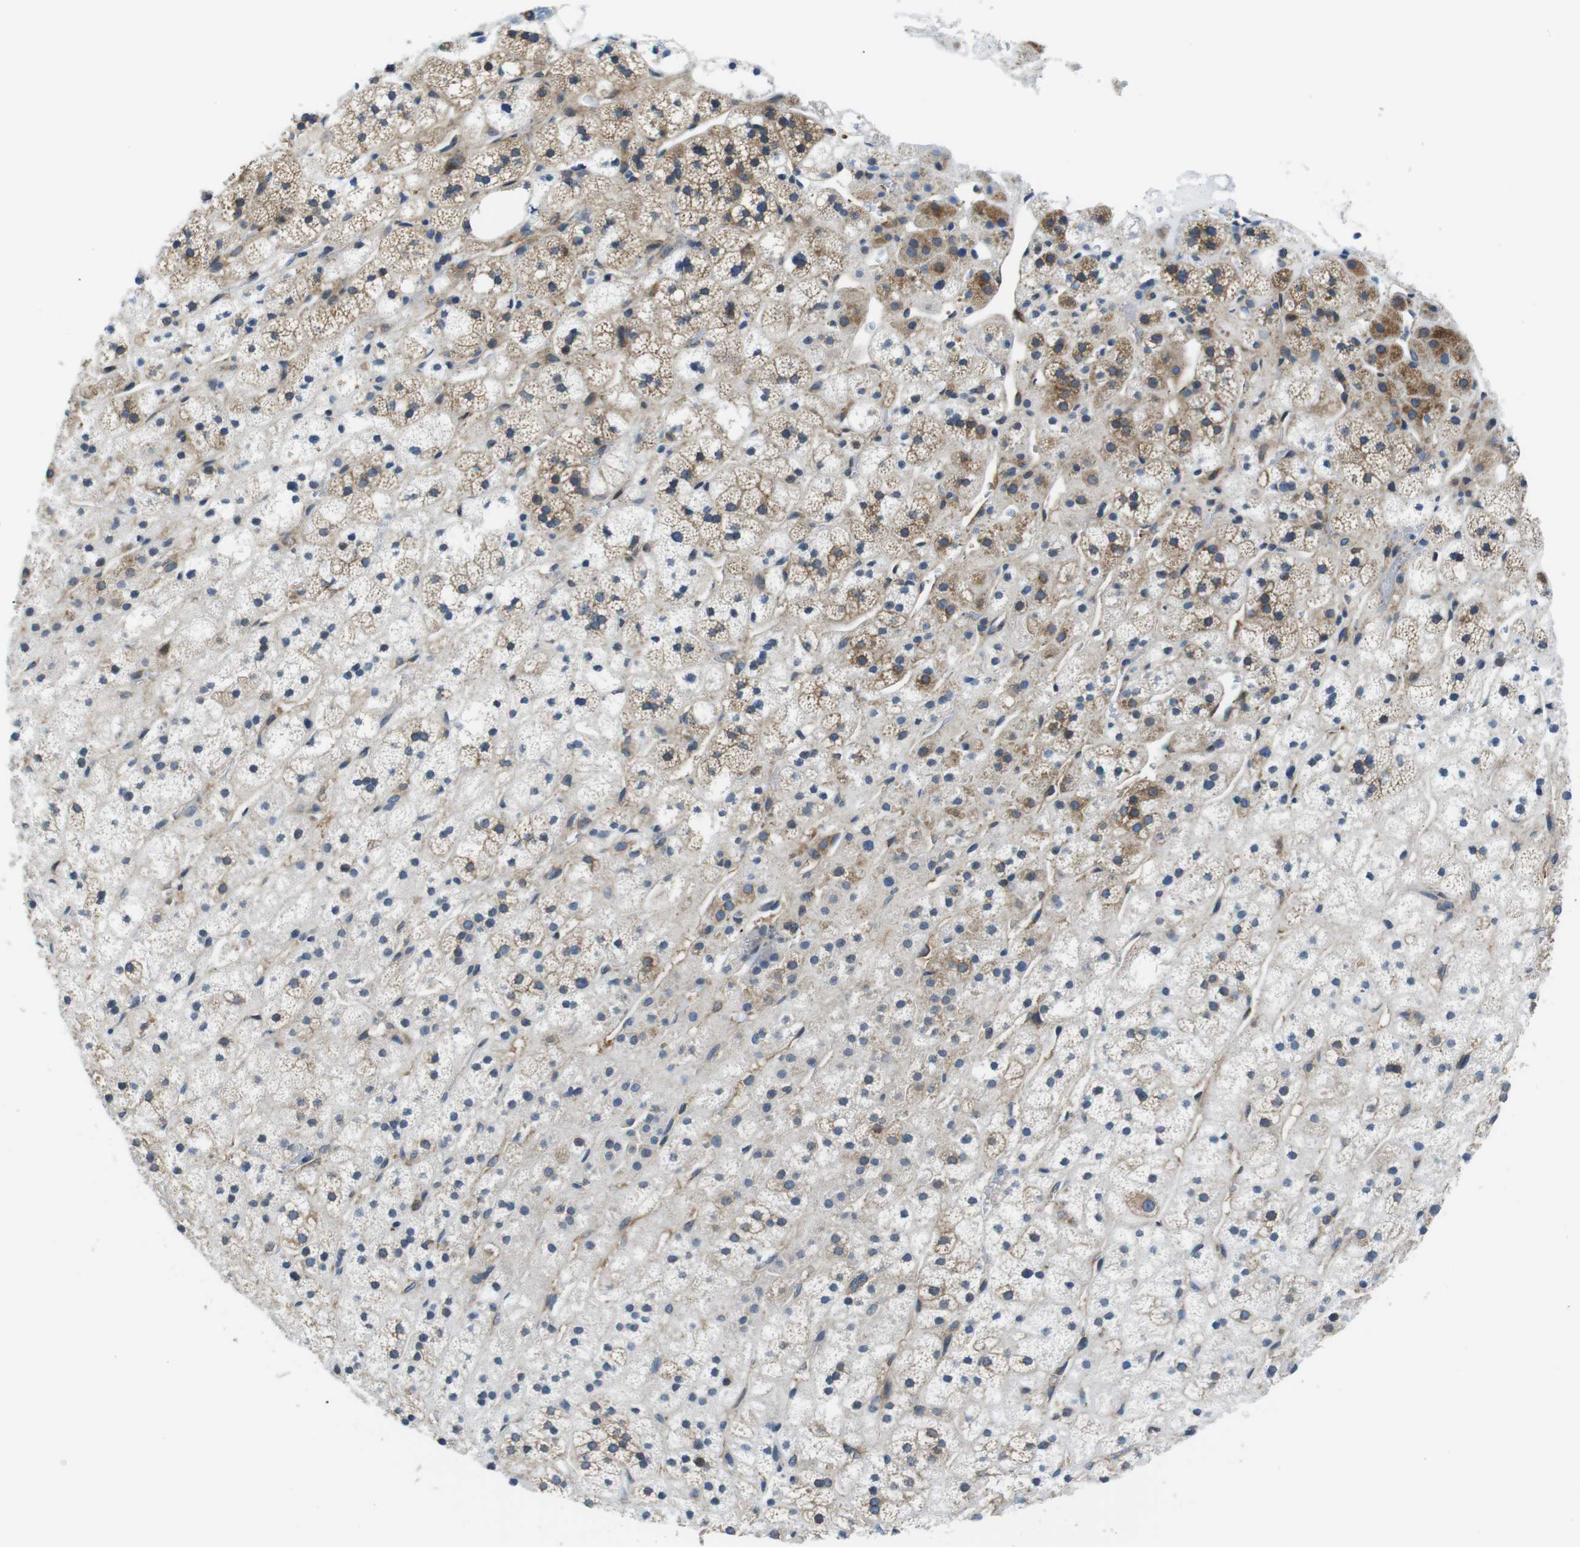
{"staining": {"intensity": "moderate", "quantity": "25%-75%", "location": "cytoplasmic/membranous"}, "tissue": "adrenal gland", "cell_type": "Glandular cells", "image_type": "normal", "snomed": [{"axis": "morphology", "description": "Normal tissue, NOS"}, {"axis": "topography", "description": "Adrenal gland"}], "caption": "This histopathology image exhibits benign adrenal gland stained with immunohistochemistry to label a protein in brown. The cytoplasmic/membranous of glandular cells show moderate positivity for the protein. Nuclei are counter-stained blue.", "gene": "EIF2B5", "patient": {"sex": "male", "age": 56}}